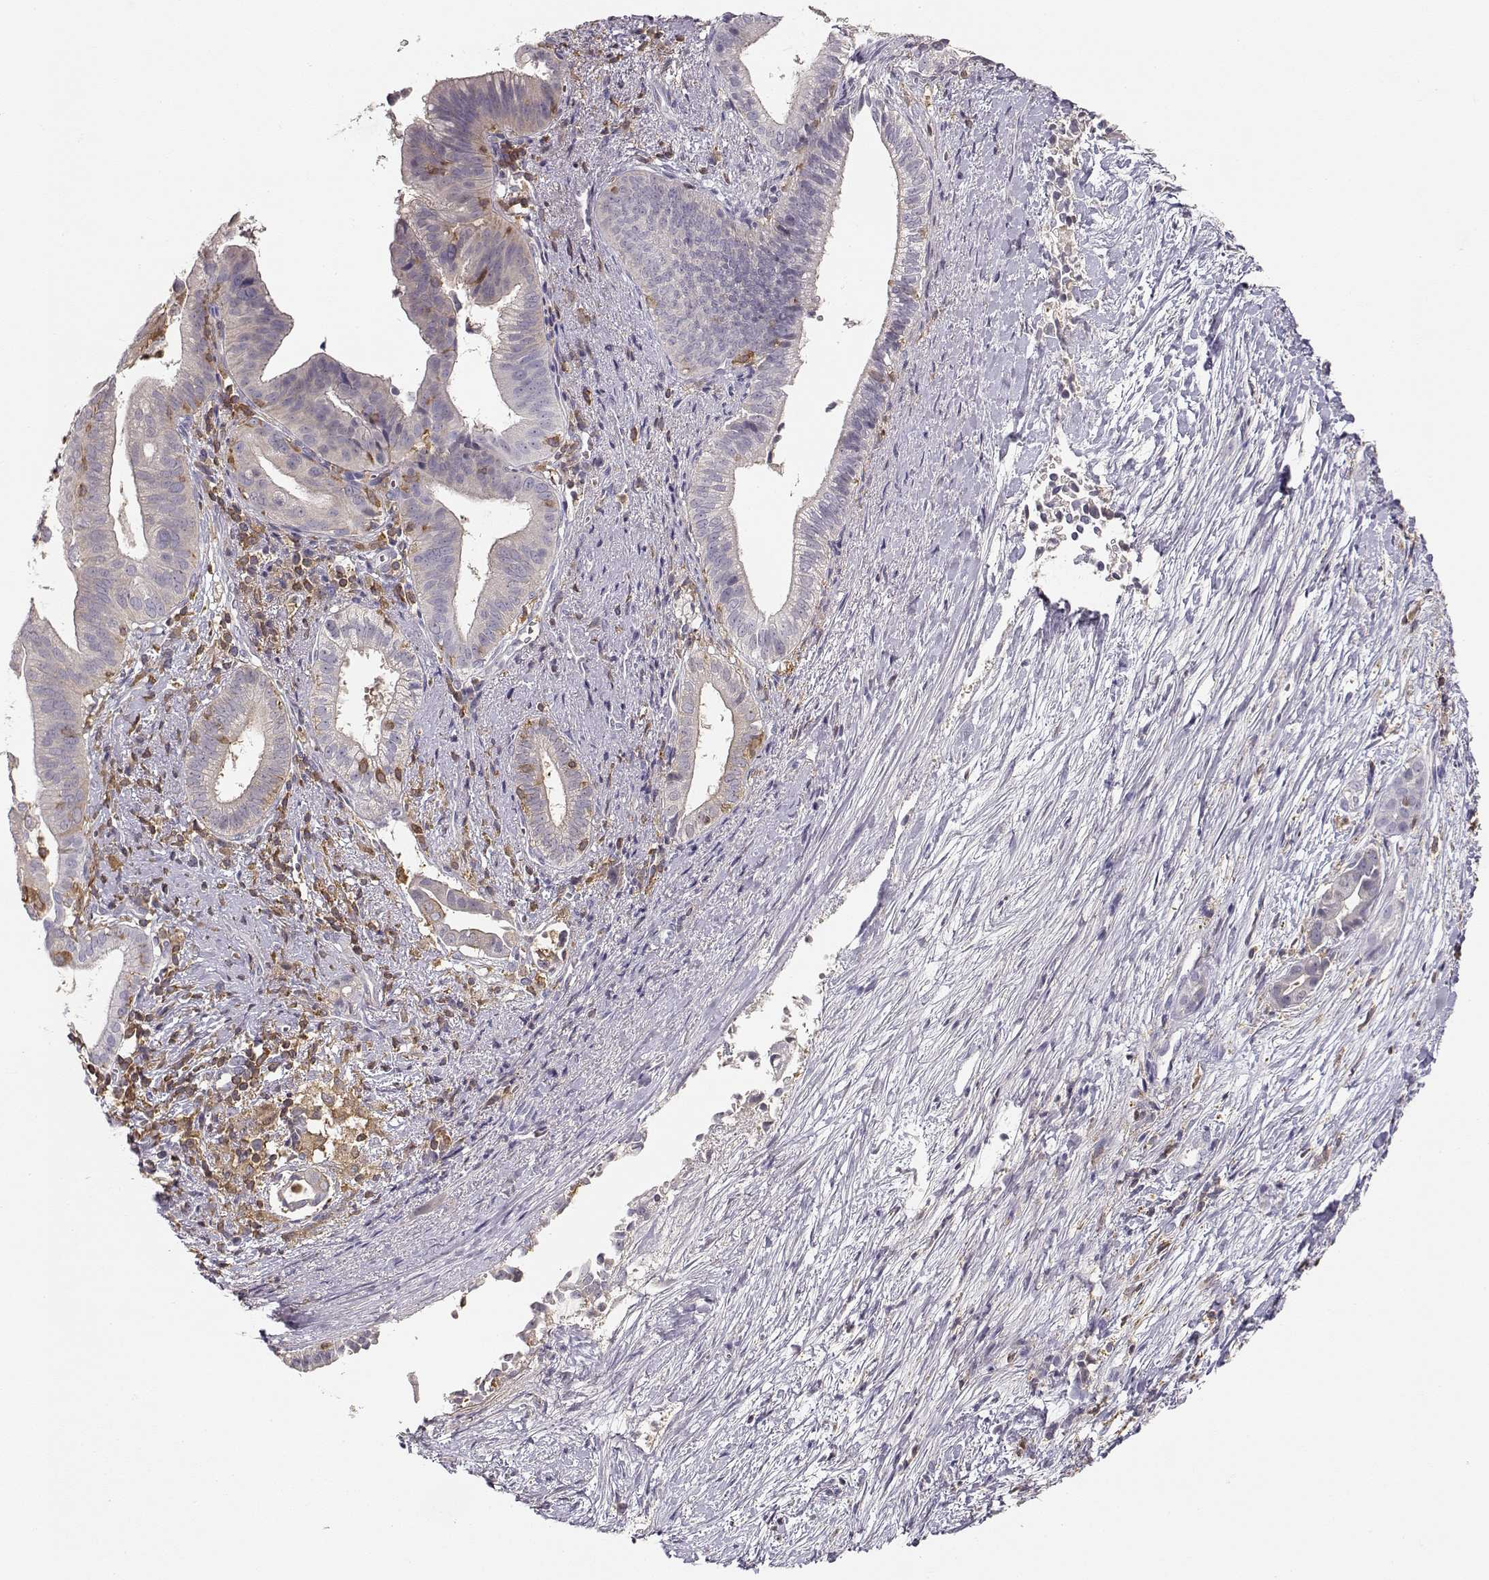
{"staining": {"intensity": "negative", "quantity": "none", "location": "none"}, "tissue": "pancreatic cancer", "cell_type": "Tumor cells", "image_type": "cancer", "snomed": [{"axis": "morphology", "description": "Adenocarcinoma, NOS"}, {"axis": "topography", "description": "Pancreas"}], "caption": "A histopathology image of human pancreatic cancer (adenocarcinoma) is negative for staining in tumor cells. The staining was performed using DAB (3,3'-diaminobenzidine) to visualize the protein expression in brown, while the nuclei were stained in blue with hematoxylin (Magnification: 20x).", "gene": "VAV1", "patient": {"sex": "male", "age": 61}}